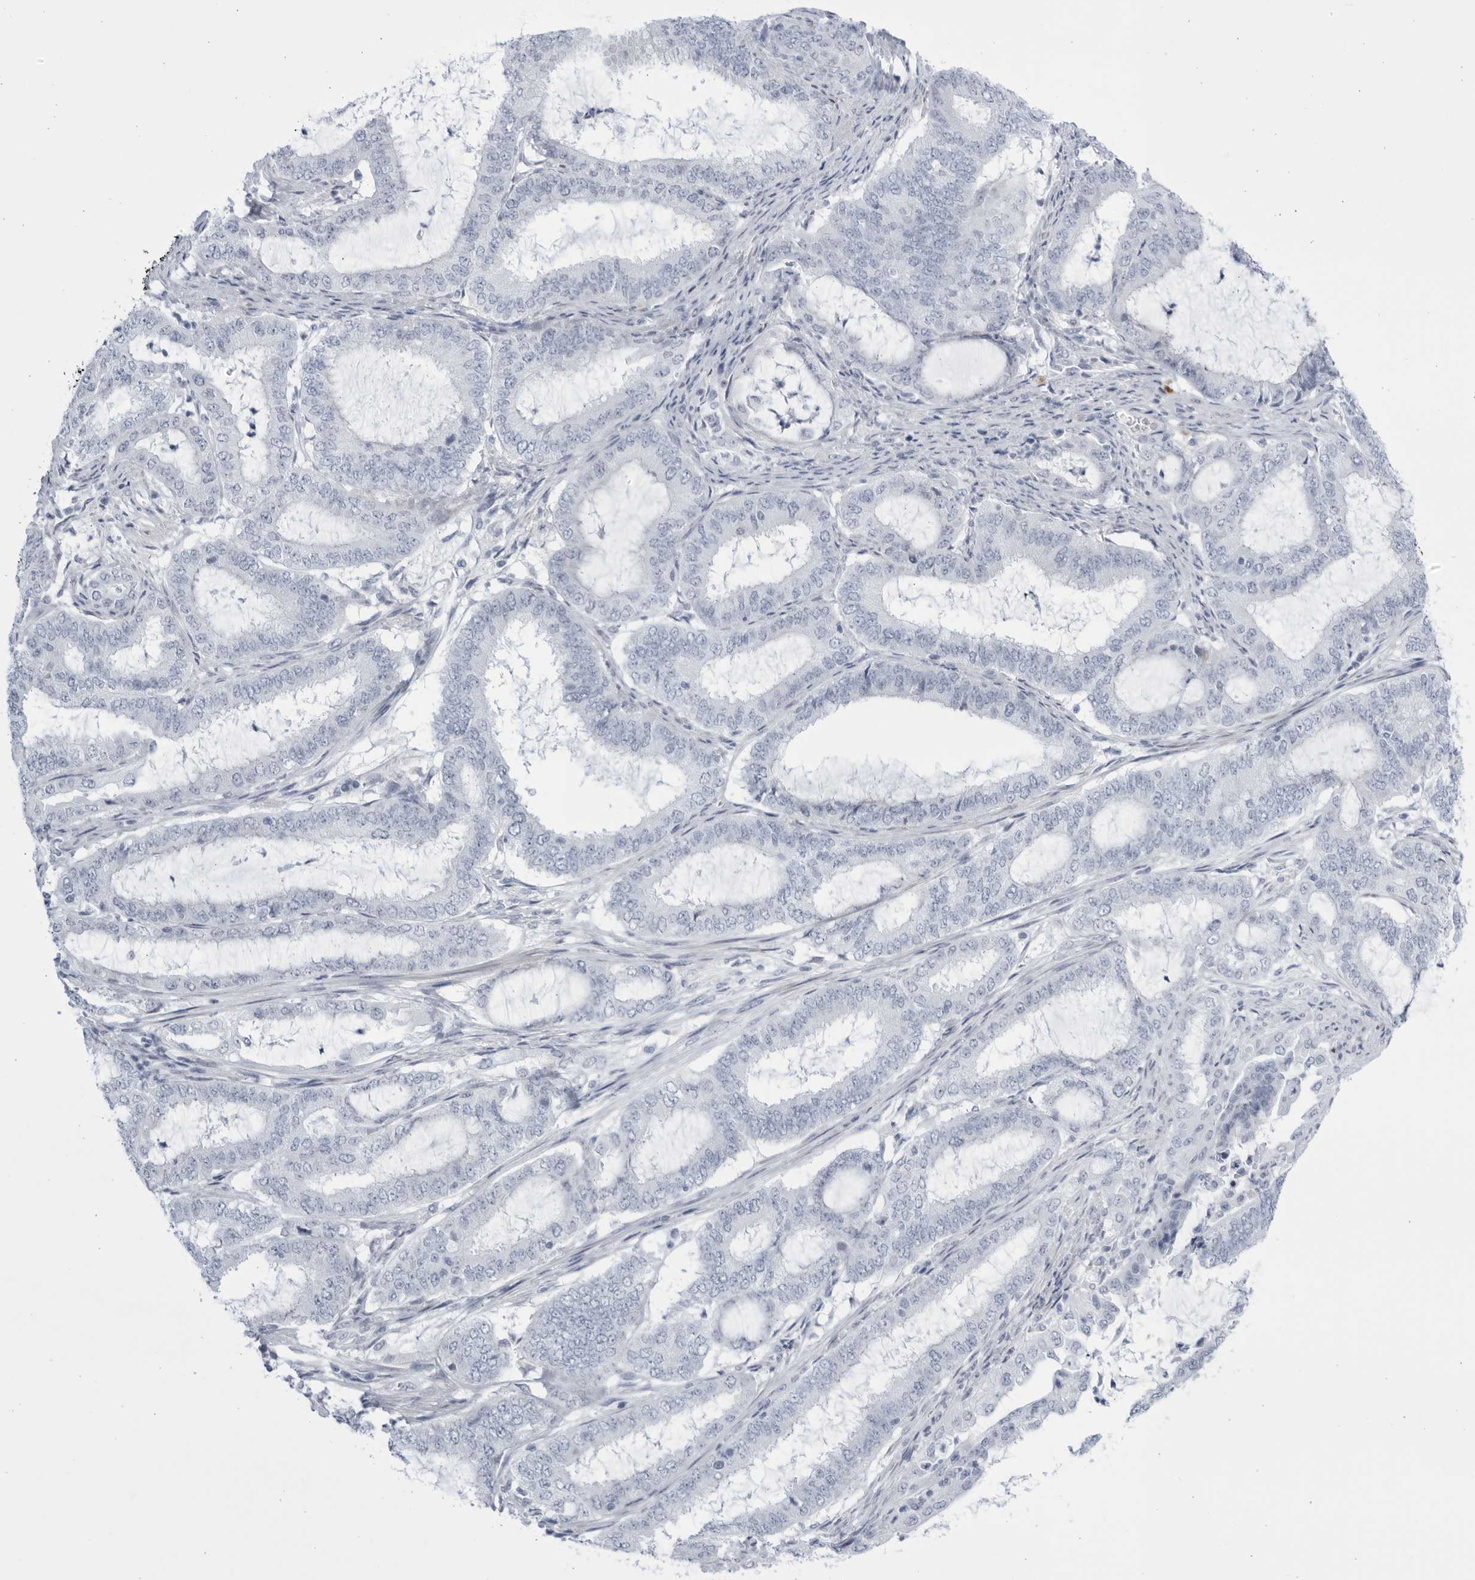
{"staining": {"intensity": "negative", "quantity": "none", "location": "none"}, "tissue": "endometrial cancer", "cell_type": "Tumor cells", "image_type": "cancer", "snomed": [{"axis": "morphology", "description": "Adenocarcinoma, NOS"}, {"axis": "topography", "description": "Endometrium"}], "caption": "This is an IHC micrograph of adenocarcinoma (endometrial). There is no staining in tumor cells.", "gene": "CCDC181", "patient": {"sex": "female", "age": 51}}